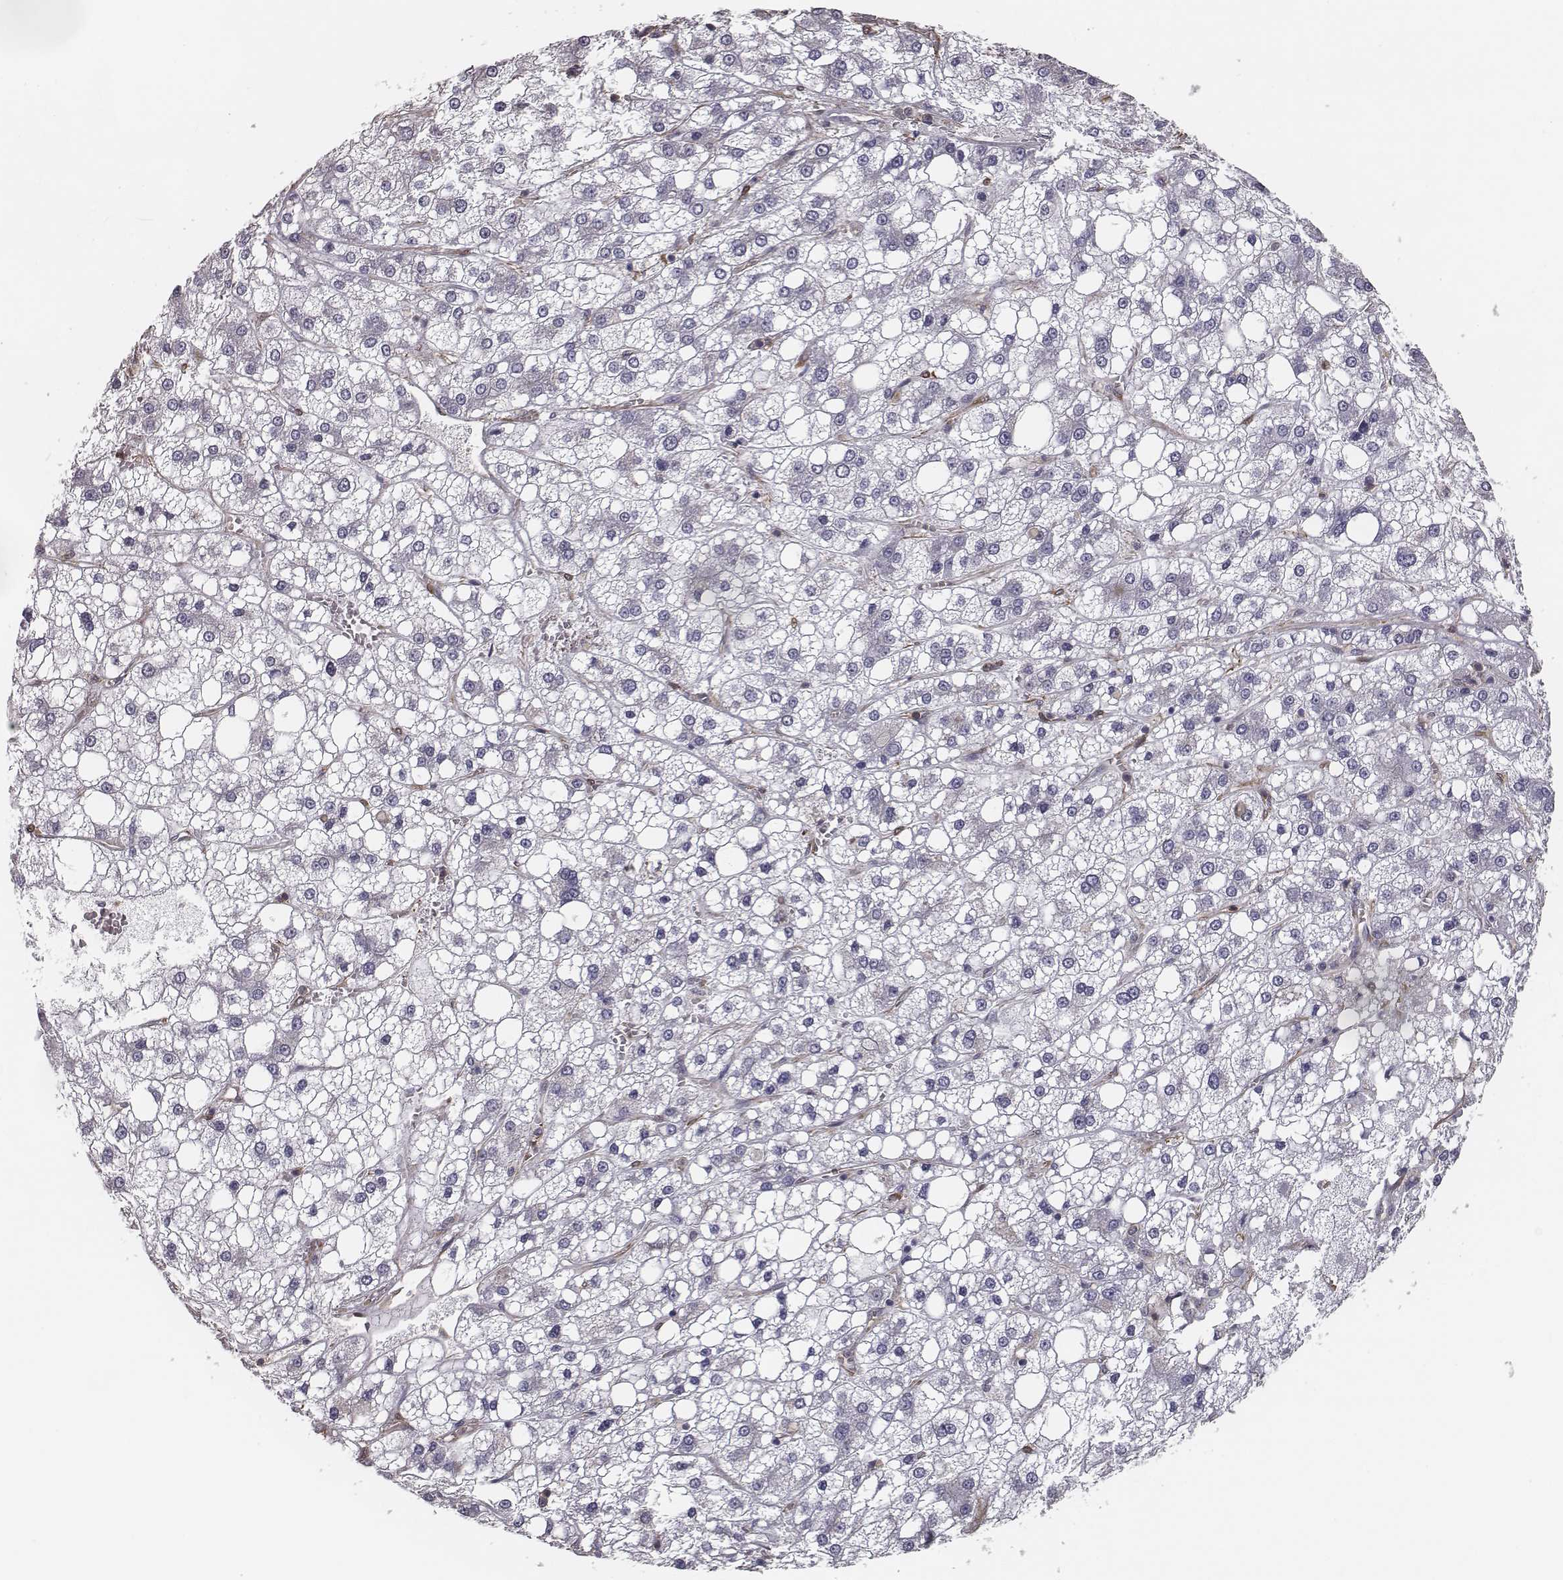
{"staining": {"intensity": "negative", "quantity": "none", "location": "none"}, "tissue": "liver cancer", "cell_type": "Tumor cells", "image_type": "cancer", "snomed": [{"axis": "morphology", "description": "Carcinoma, Hepatocellular, NOS"}, {"axis": "topography", "description": "Liver"}], "caption": "Photomicrograph shows no significant protein expression in tumor cells of liver hepatocellular carcinoma.", "gene": "ISYNA1", "patient": {"sex": "male", "age": 73}}